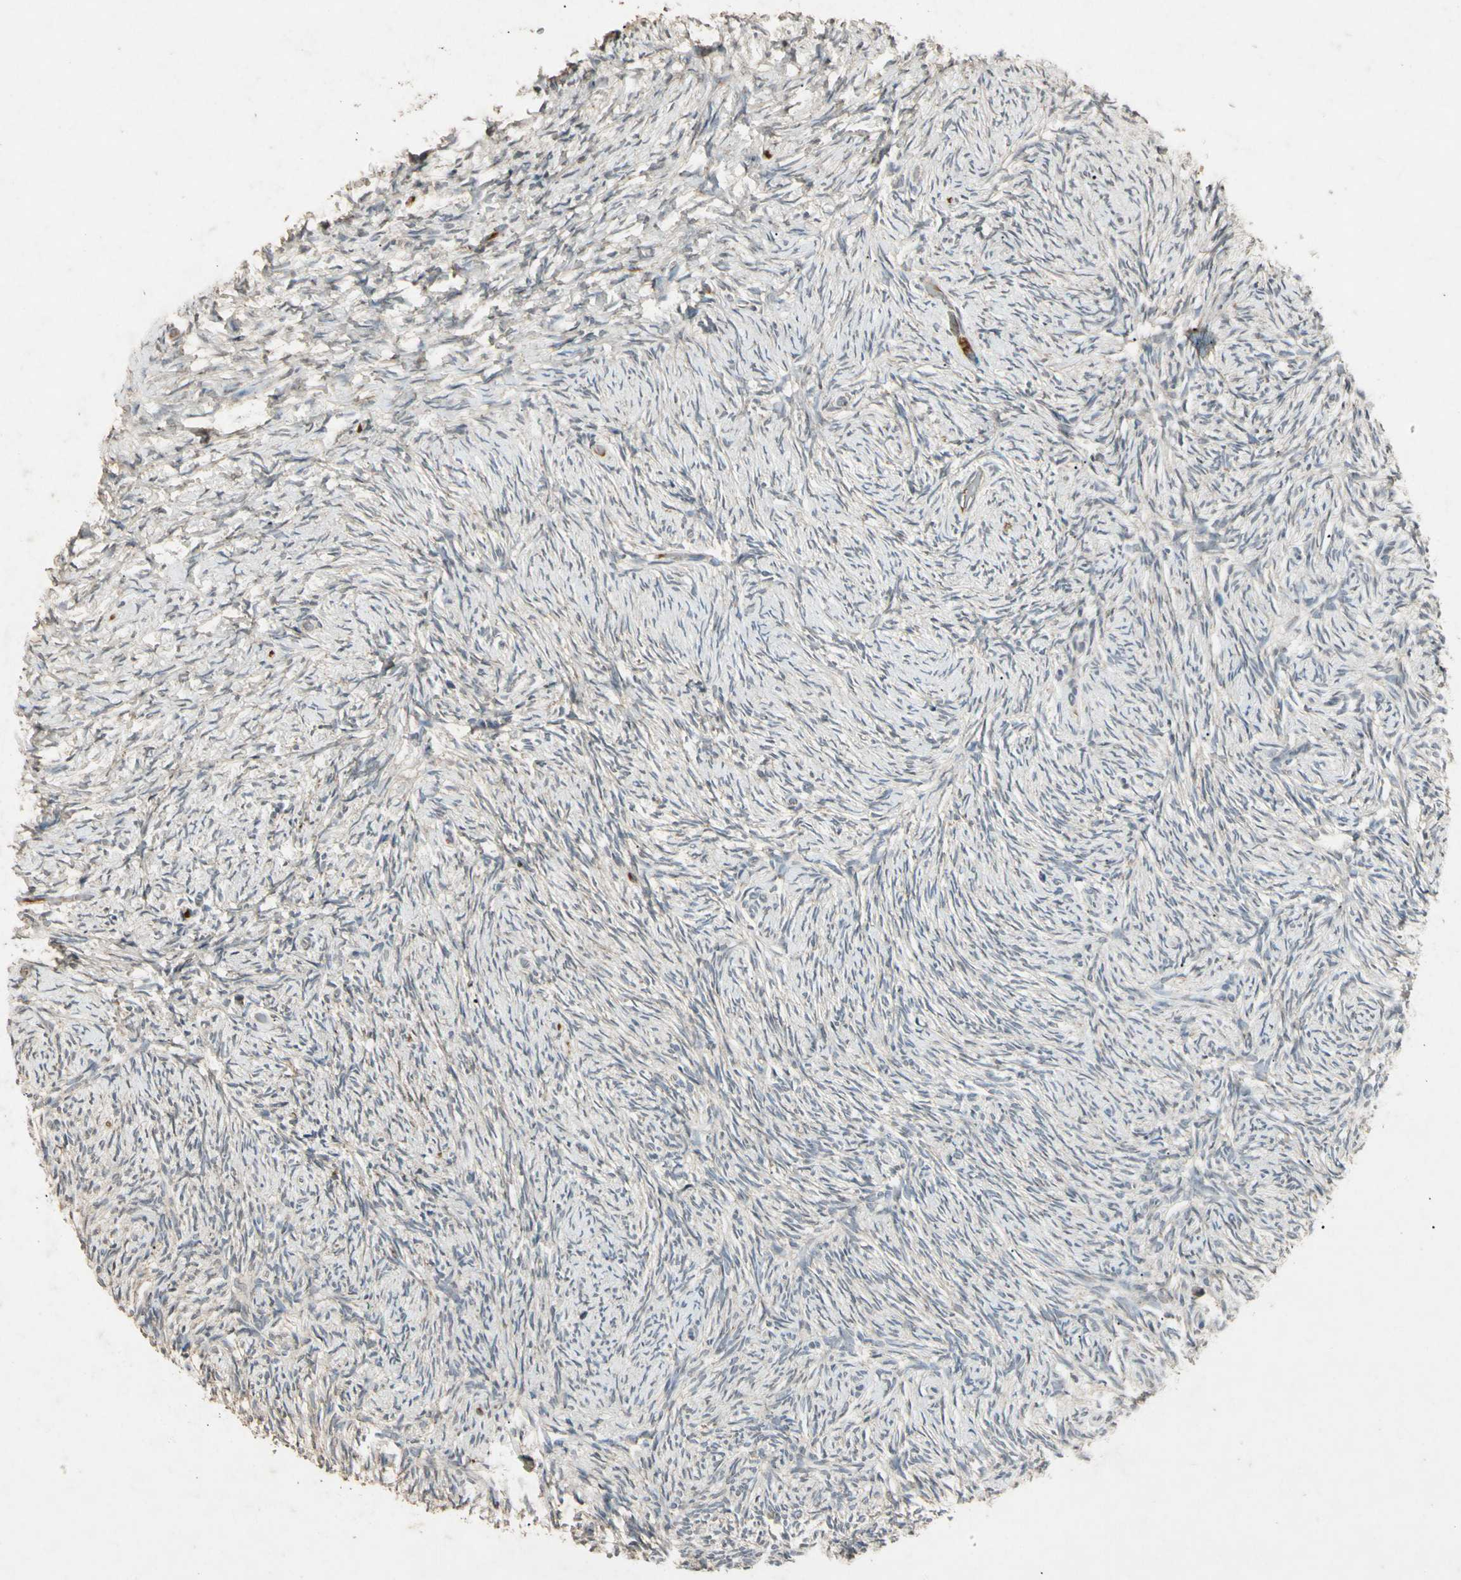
{"staining": {"intensity": "moderate", "quantity": "25%-75%", "location": "cytoplasmic/membranous"}, "tissue": "ovary", "cell_type": "Follicle cells", "image_type": "normal", "snomed": [{"axis": "morphology", "description": "Normal tissue, NOS"}, {"axis": "topography", "description": "Ovary"}], "caption": "Moderate cytoplasmic/membranous protein positivity is identified in approximately 25%-75% of follicle cells in ovary. The protein of interest is shown in brown color, while the nuclei are stained blue.", "gene": "CP", "patient": {"sex": "female", "age": 60}}